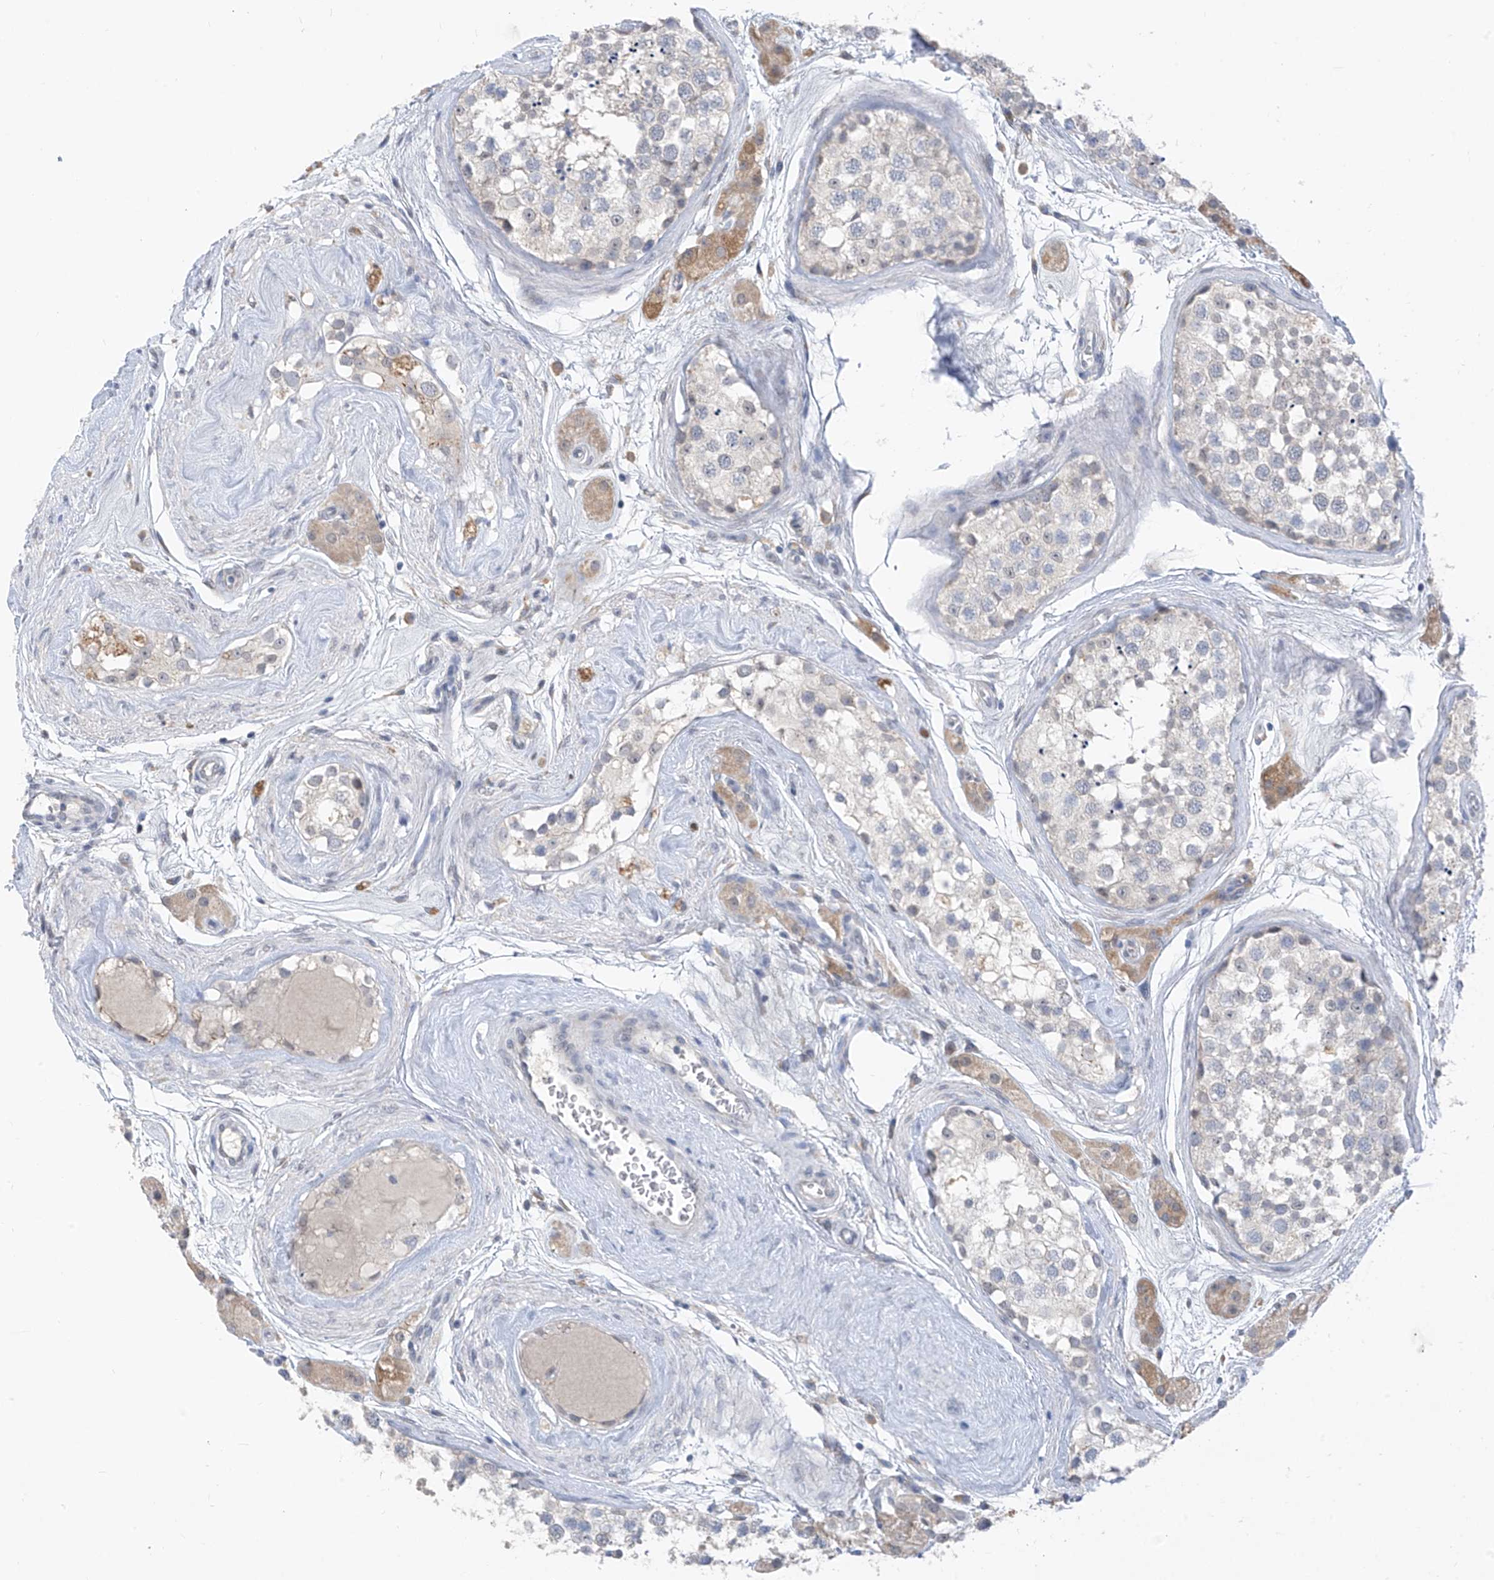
{"staining": {"intensity": "negative", "quantity": "none", "location": "none"}, "tissue": "testis", "cell_type": "Cells in seminiferous ducts", "image_type": "normal", "snomed": [{"axis": "morphology", "description": "Normal tissue, NOS"}, {"axis": "topography", "description": "Testis"}], "caption": "A micrograph of testis stained for a protein exhibits no brown staining in cells in seminiferous ducts.", "gene": "CYP4V2", "patient": {"sex": "male", "age": 56}}